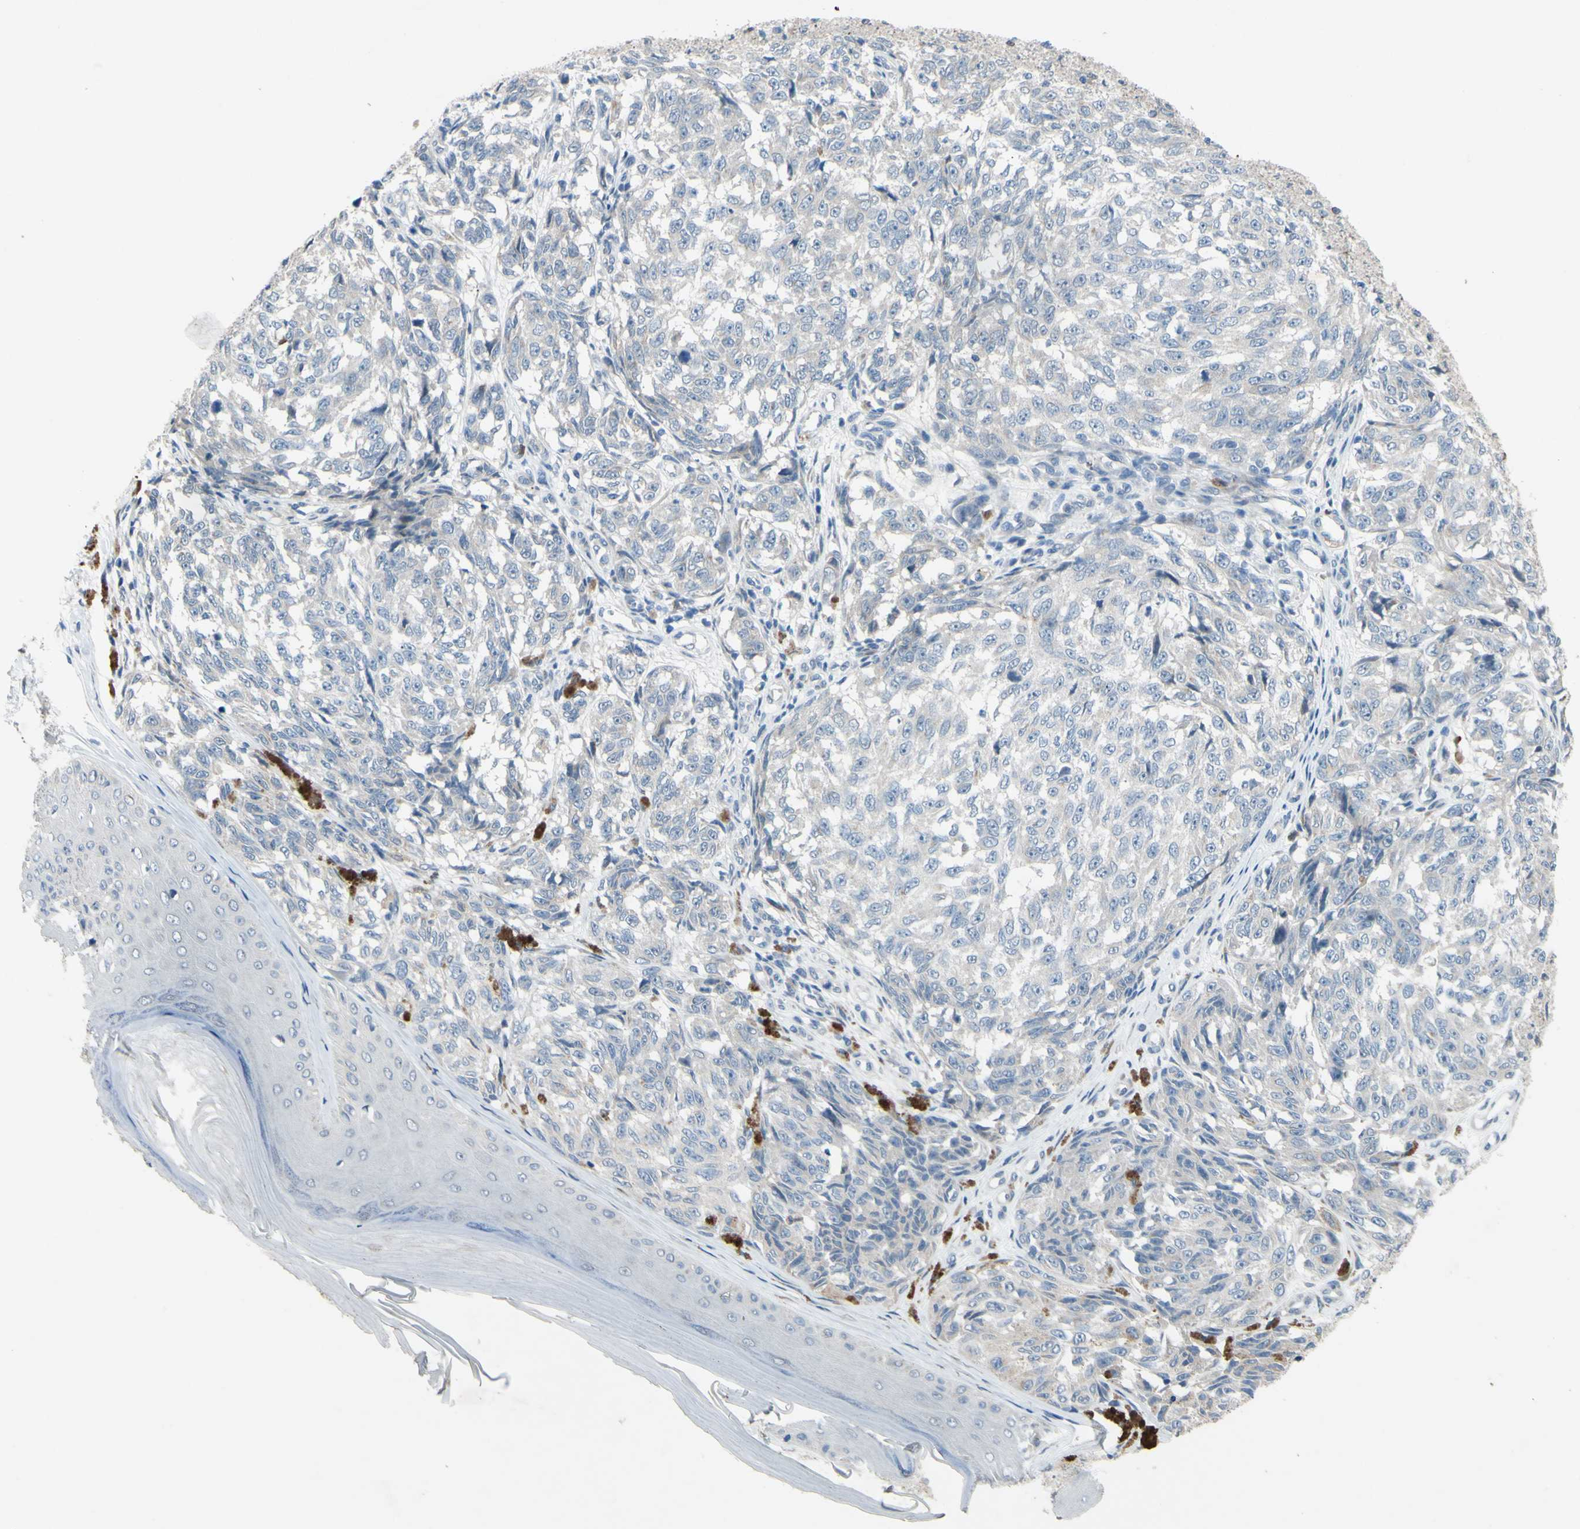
{"staining": {"intensity": "weak", "quantity": ">75%", "location": "cytoplasmic/membranous"}, "tissue": "melanoma", "cell_type": "Tumor cells", "image_type": "cancer", "snomed": [{"axis": "morphology", "description": "Malignant melanoma, NOS"}, {"axis": "topography", "description": "Skin"}], "caption": "Weak cytoplasmic/membranous staining is present in approximately >75% of tumor cells in malignant melanoma.", "gene": "GRAMD2B", "patient": {"sex": "female", "age": 64}}